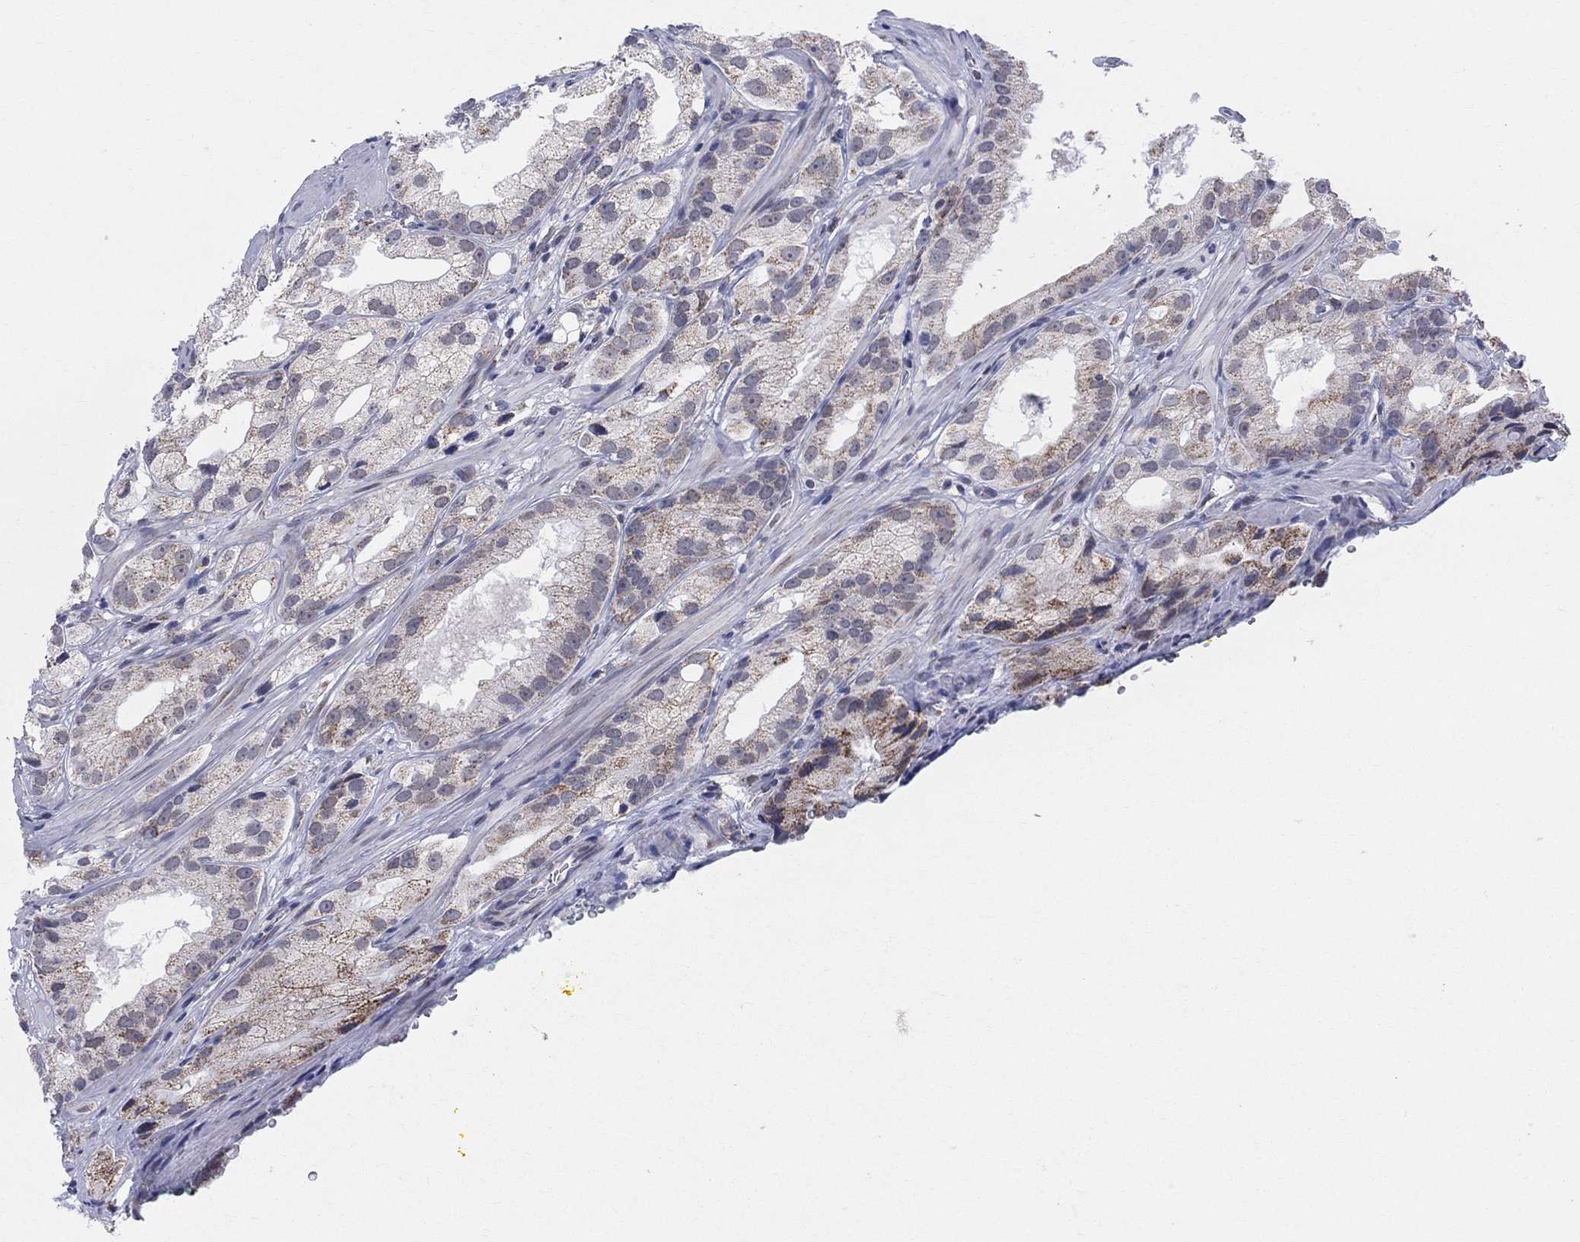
{"staining": {"intensity": "weak", "quantity": "25%-75%", "location": "cytoplasmic/membranous"}, "tissue": "prostate cancer", "cell_type": "Tumor cells", "image_type": "cancer", "snomed": [{"axis": "morphology", "description": "Adenocarcinoma, High grade"}, {"axis": "topography", "description": "Prostate and seminal vesicle, NOS"}], "caption": "Human prostate cancer (adenocarcinoma (high-grade)) stained with a brown dye shows weak cytoplasmic/membranous positive expression in about 25%-75% of tumor cells.", "gene": "KISS1R", "patient": {"sex": "male", "age": 62}}